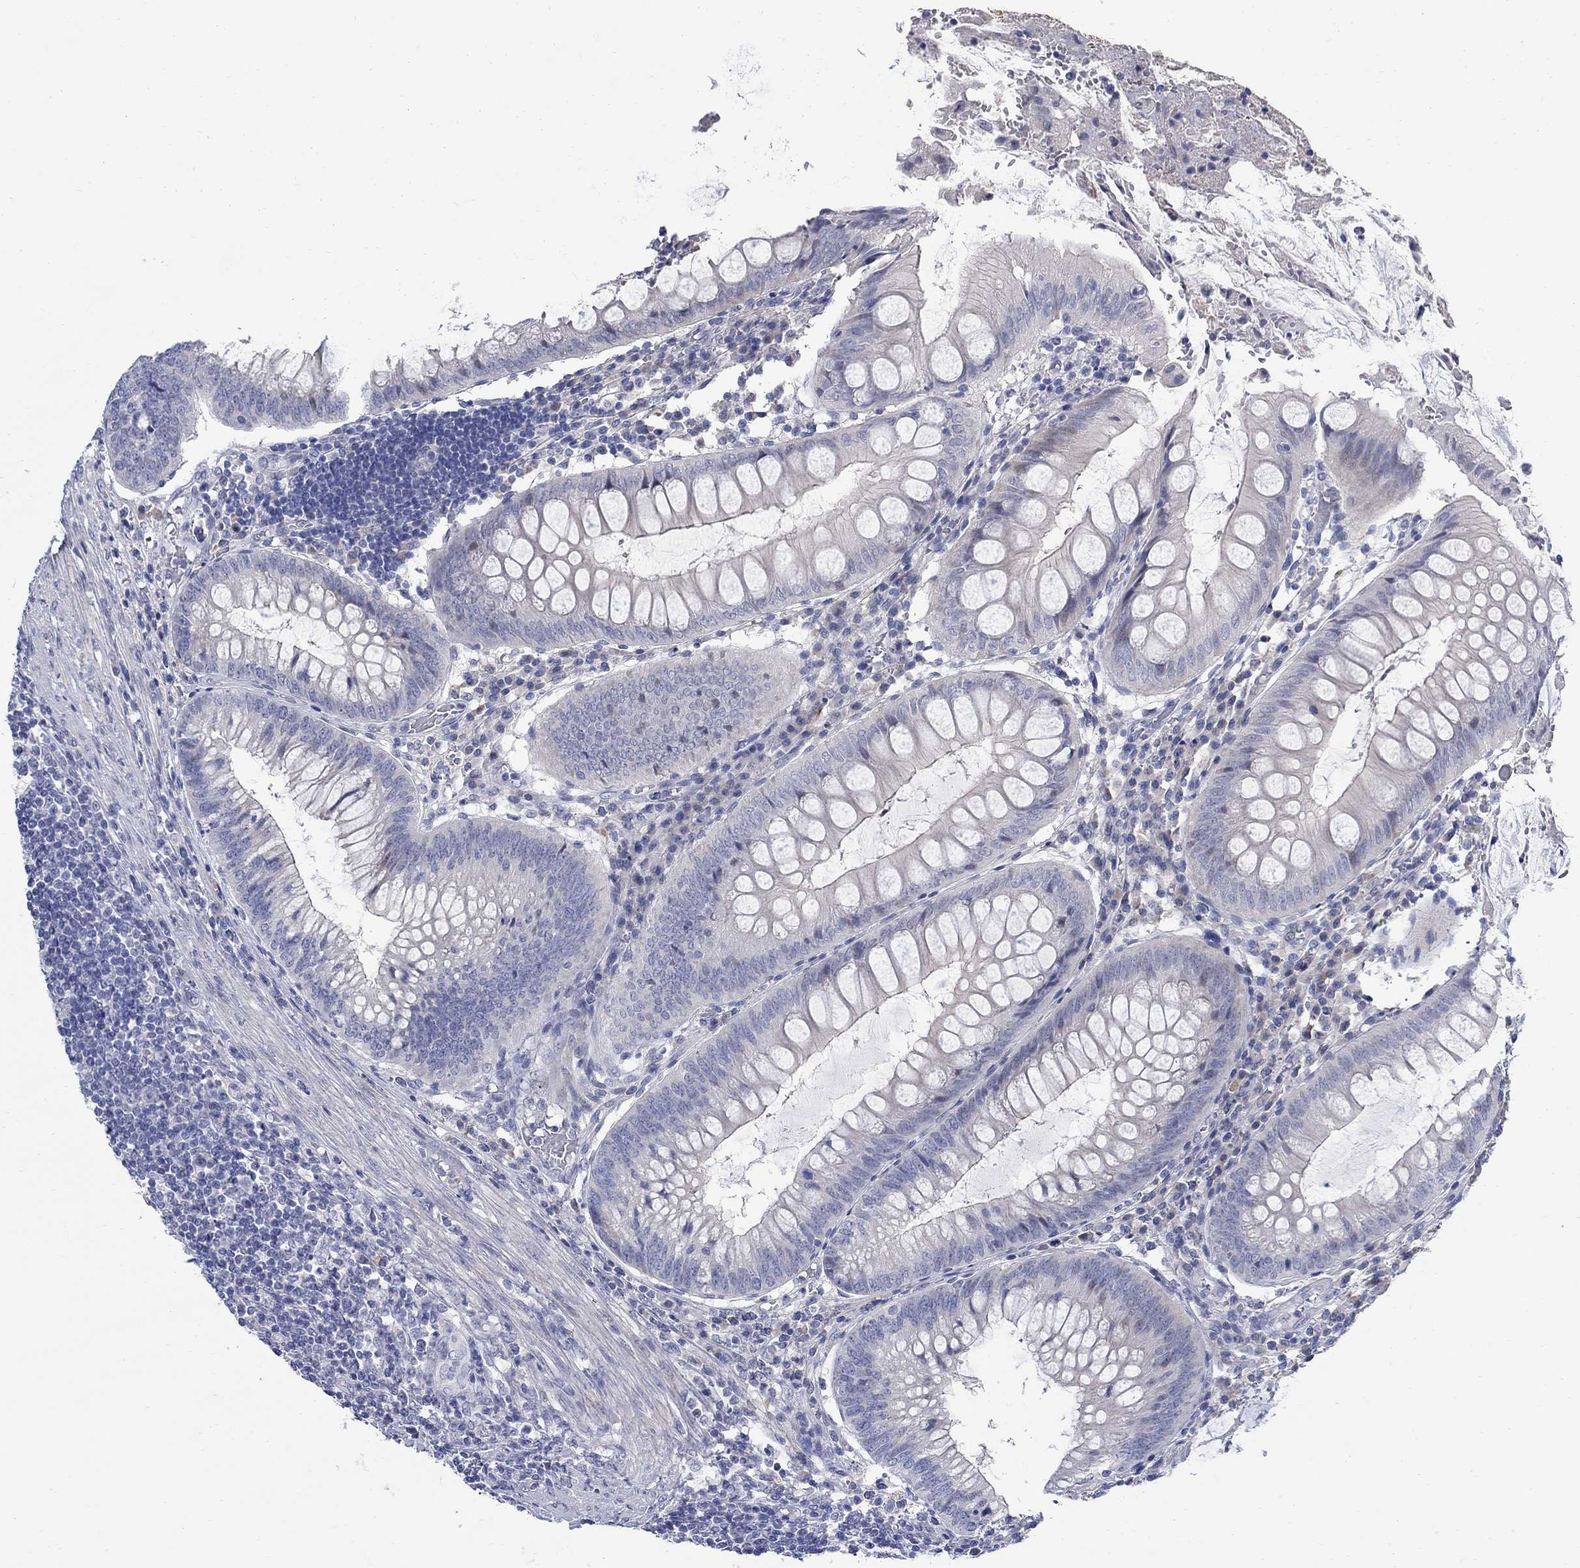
{"staining": {"intensity": "negative", "quantity": "none", "location": "none"}, "tissue": "appendix", "cell_type": "Glandular cells", "image_type": "normal", "snomed": [{"axis": "morphology", "description": "Normal tissue, NOS"}, {"axis": "morphology", "description": "Inflammation, NOS"}, {"axis": "topography", "description": "Appendix"}], "caption": "High magnification brightfield microscopy of unremarkable appendix stained with DAB (brown) and counterstained with hematoxylin (blue): glandular cells show no significant staining.", "gene": "DLK1", "patient": {"sex": "male", "age": 16}}